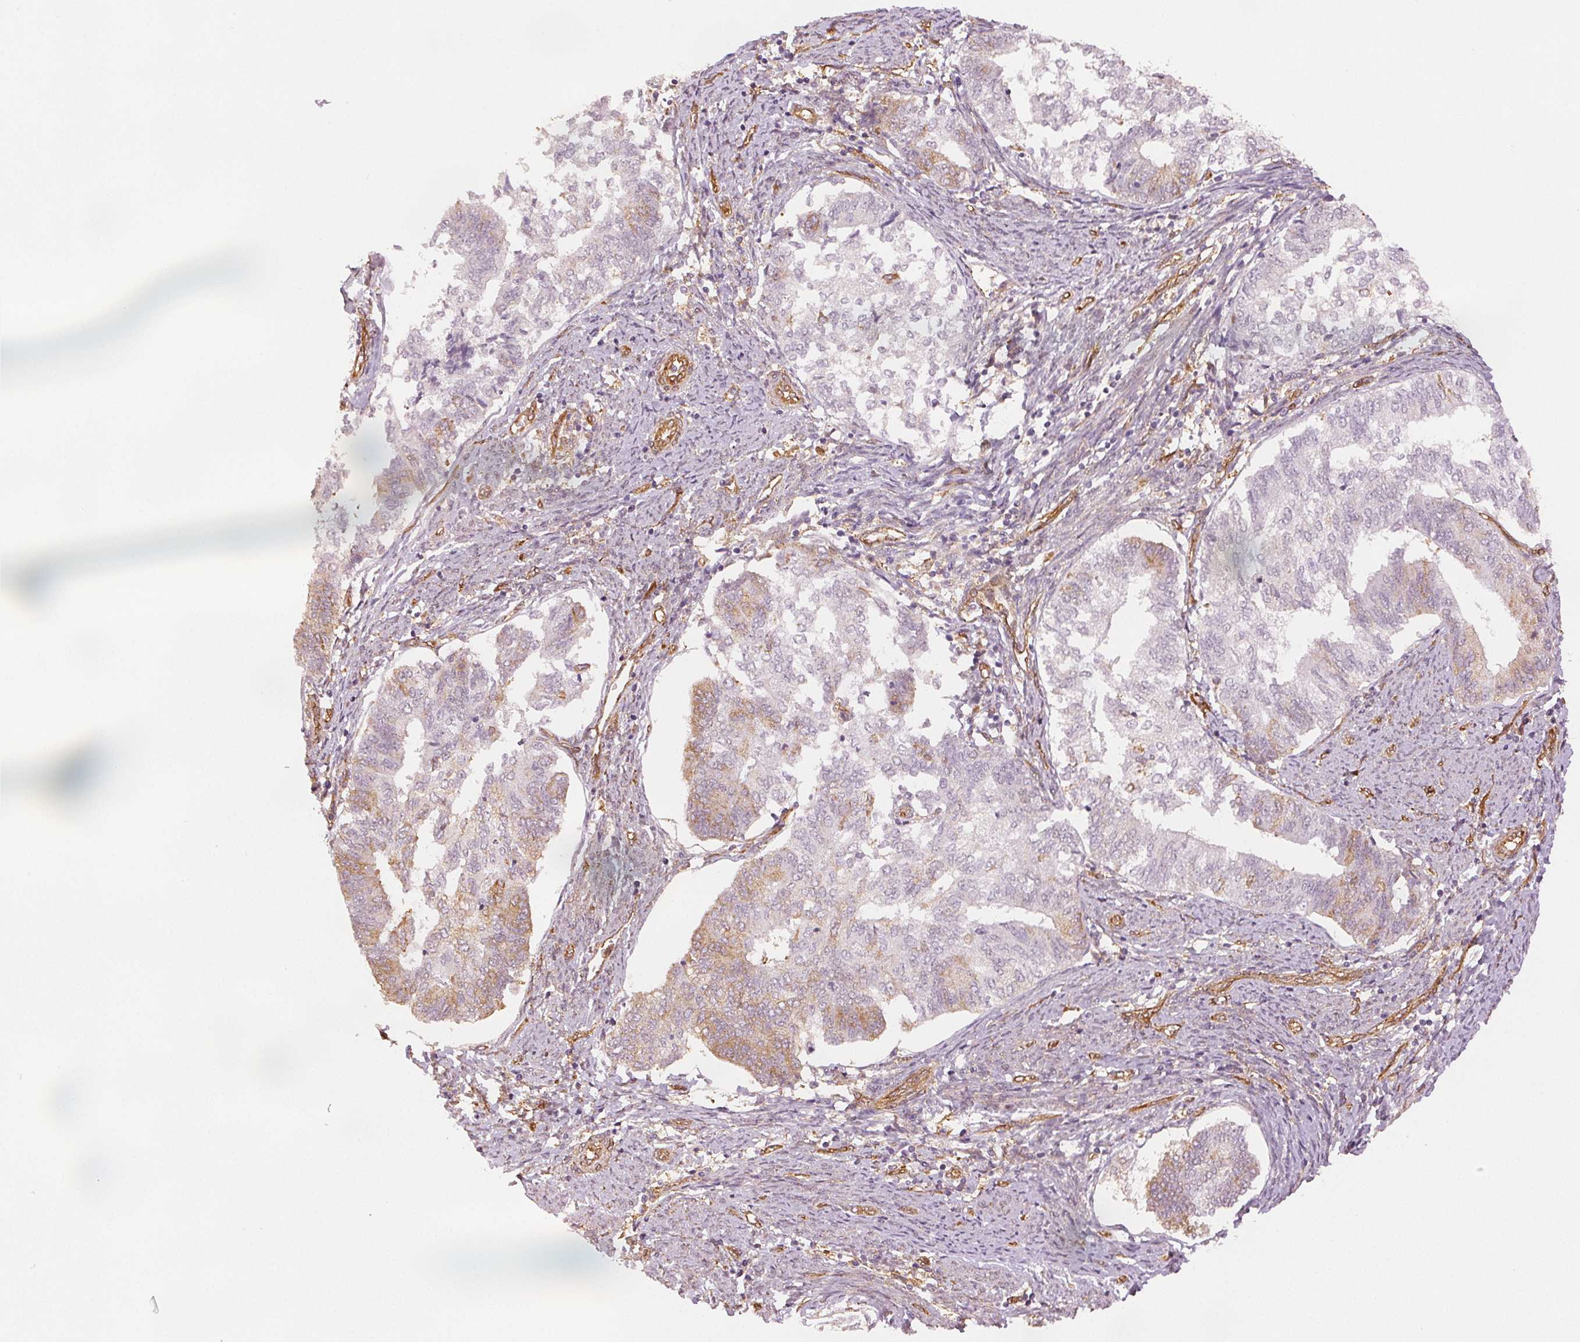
{"staining": {"intensity": "weak", "quantity": "<25%", "location": "cytoplasmic/membranous"}, "tissue": "endometrial cancer", "cell_type": "Tumor cells", "image_type": "cancer", "snomed": [{"axis": "morphology", "description": "Adenocarcinoma, NOS"}, {"axis": "topography", "description": "Endometrium"}], "caption": "The image demonstrates no significant staining in tumor cells of adenocarcinoma (endometrial).", "gene": "DIAPH2", "patient": {"sex": "female", "age": 65}}